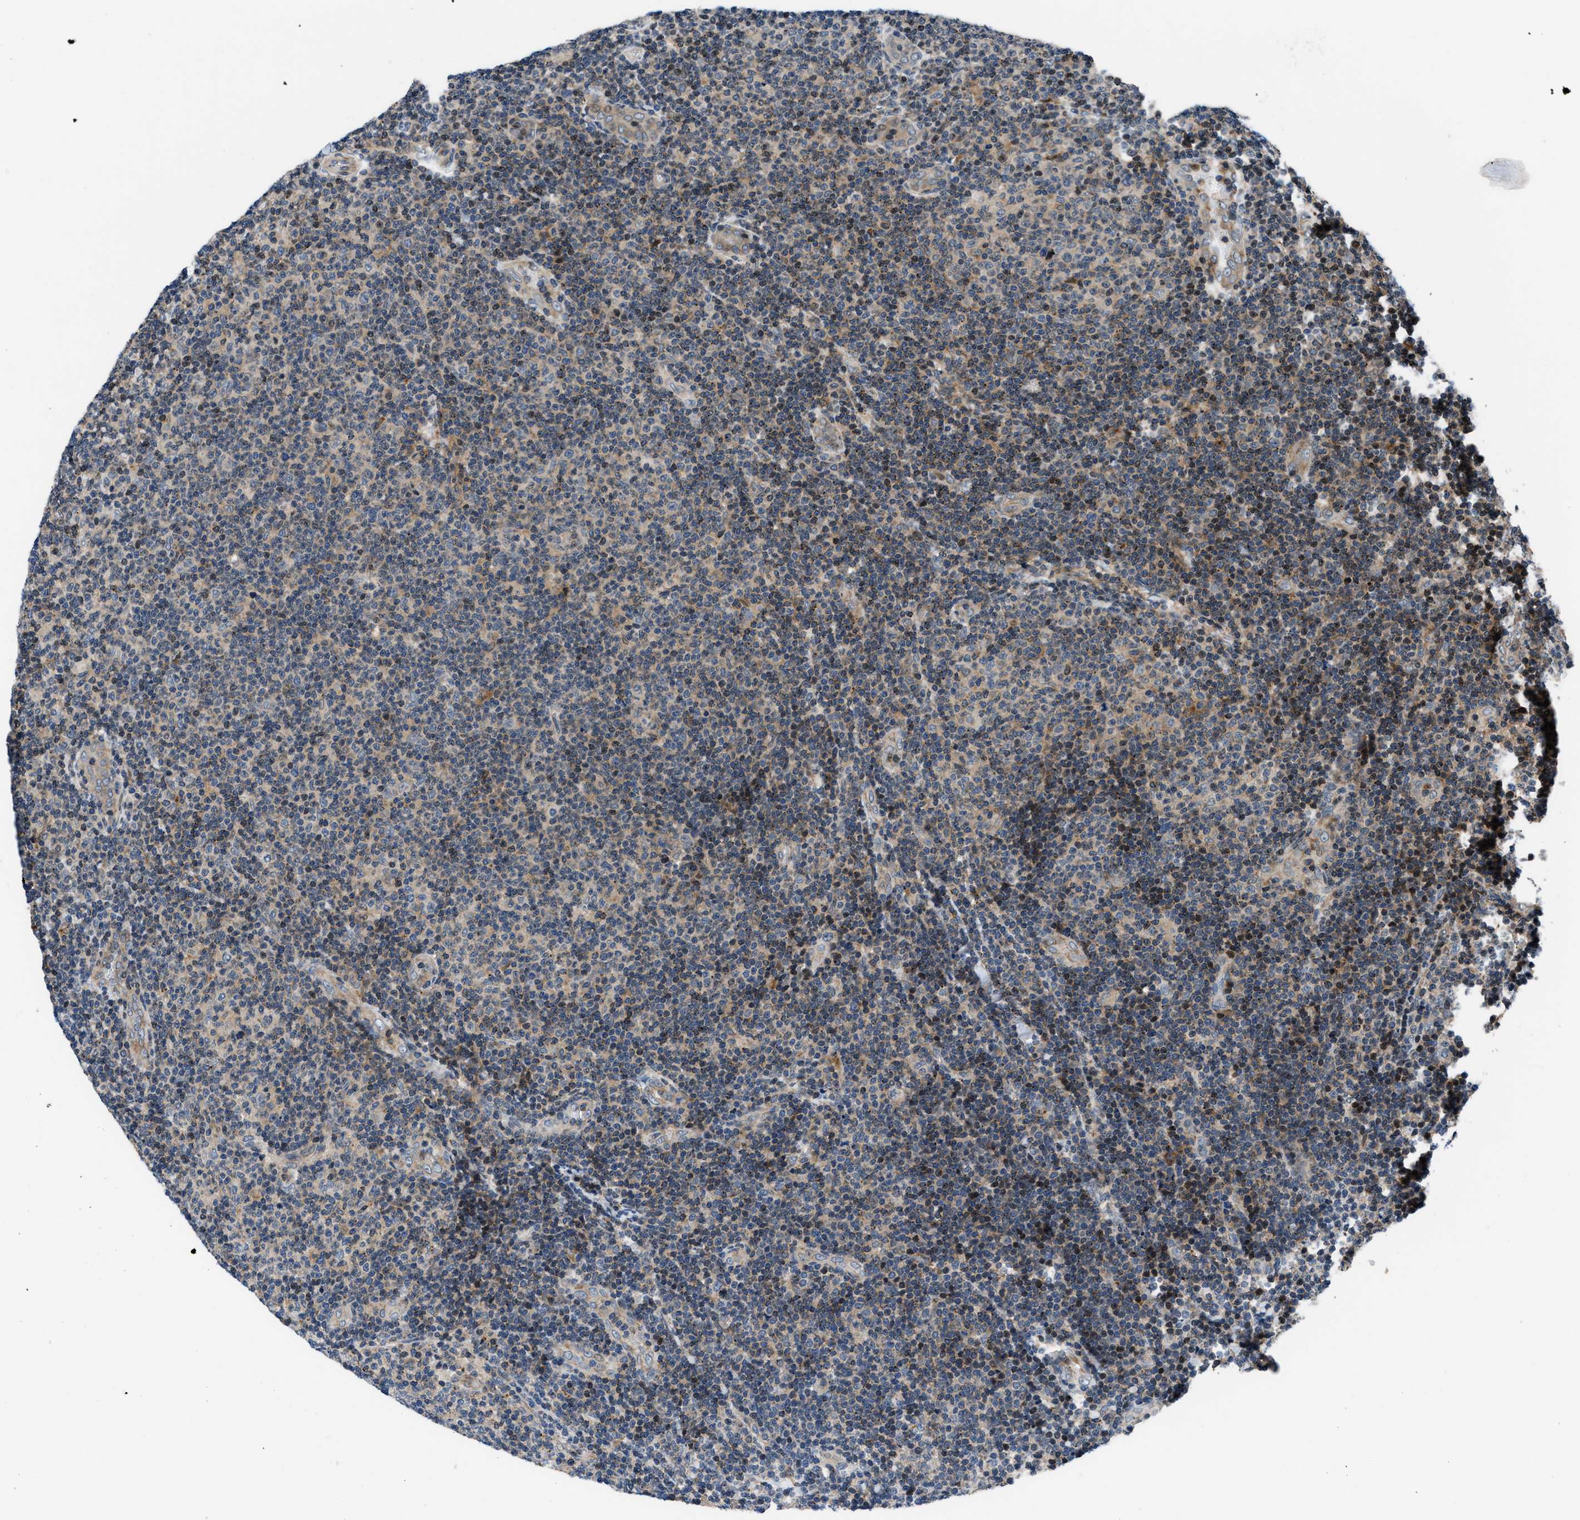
{"staining": {"intensity": "weak", "quantity": "<25%", "location": "cytoplasmic/membranous"}, "tissue": "lymphoma", "cell_type": "Tumor cells", "image_type": "cancer", "snomed": [{"axis": "morphology", "description": "Malignant lymphoma, non-Hodgkin's type, Low grade"}, {"axis": "topography", "description": "Lymph node"}], "caption": "Malignant lymphoma, non-Hodgkin's type (low-grade) was stained to show a protein in brown. There is no significant positivity in tumor cells. (Brightfield microscopy of DAB (3,3'-diaminobenzidine) immunohistochemistry at high magnification).", "gene": "CTBS", "patient": {"sex": "male", "age": 83}}